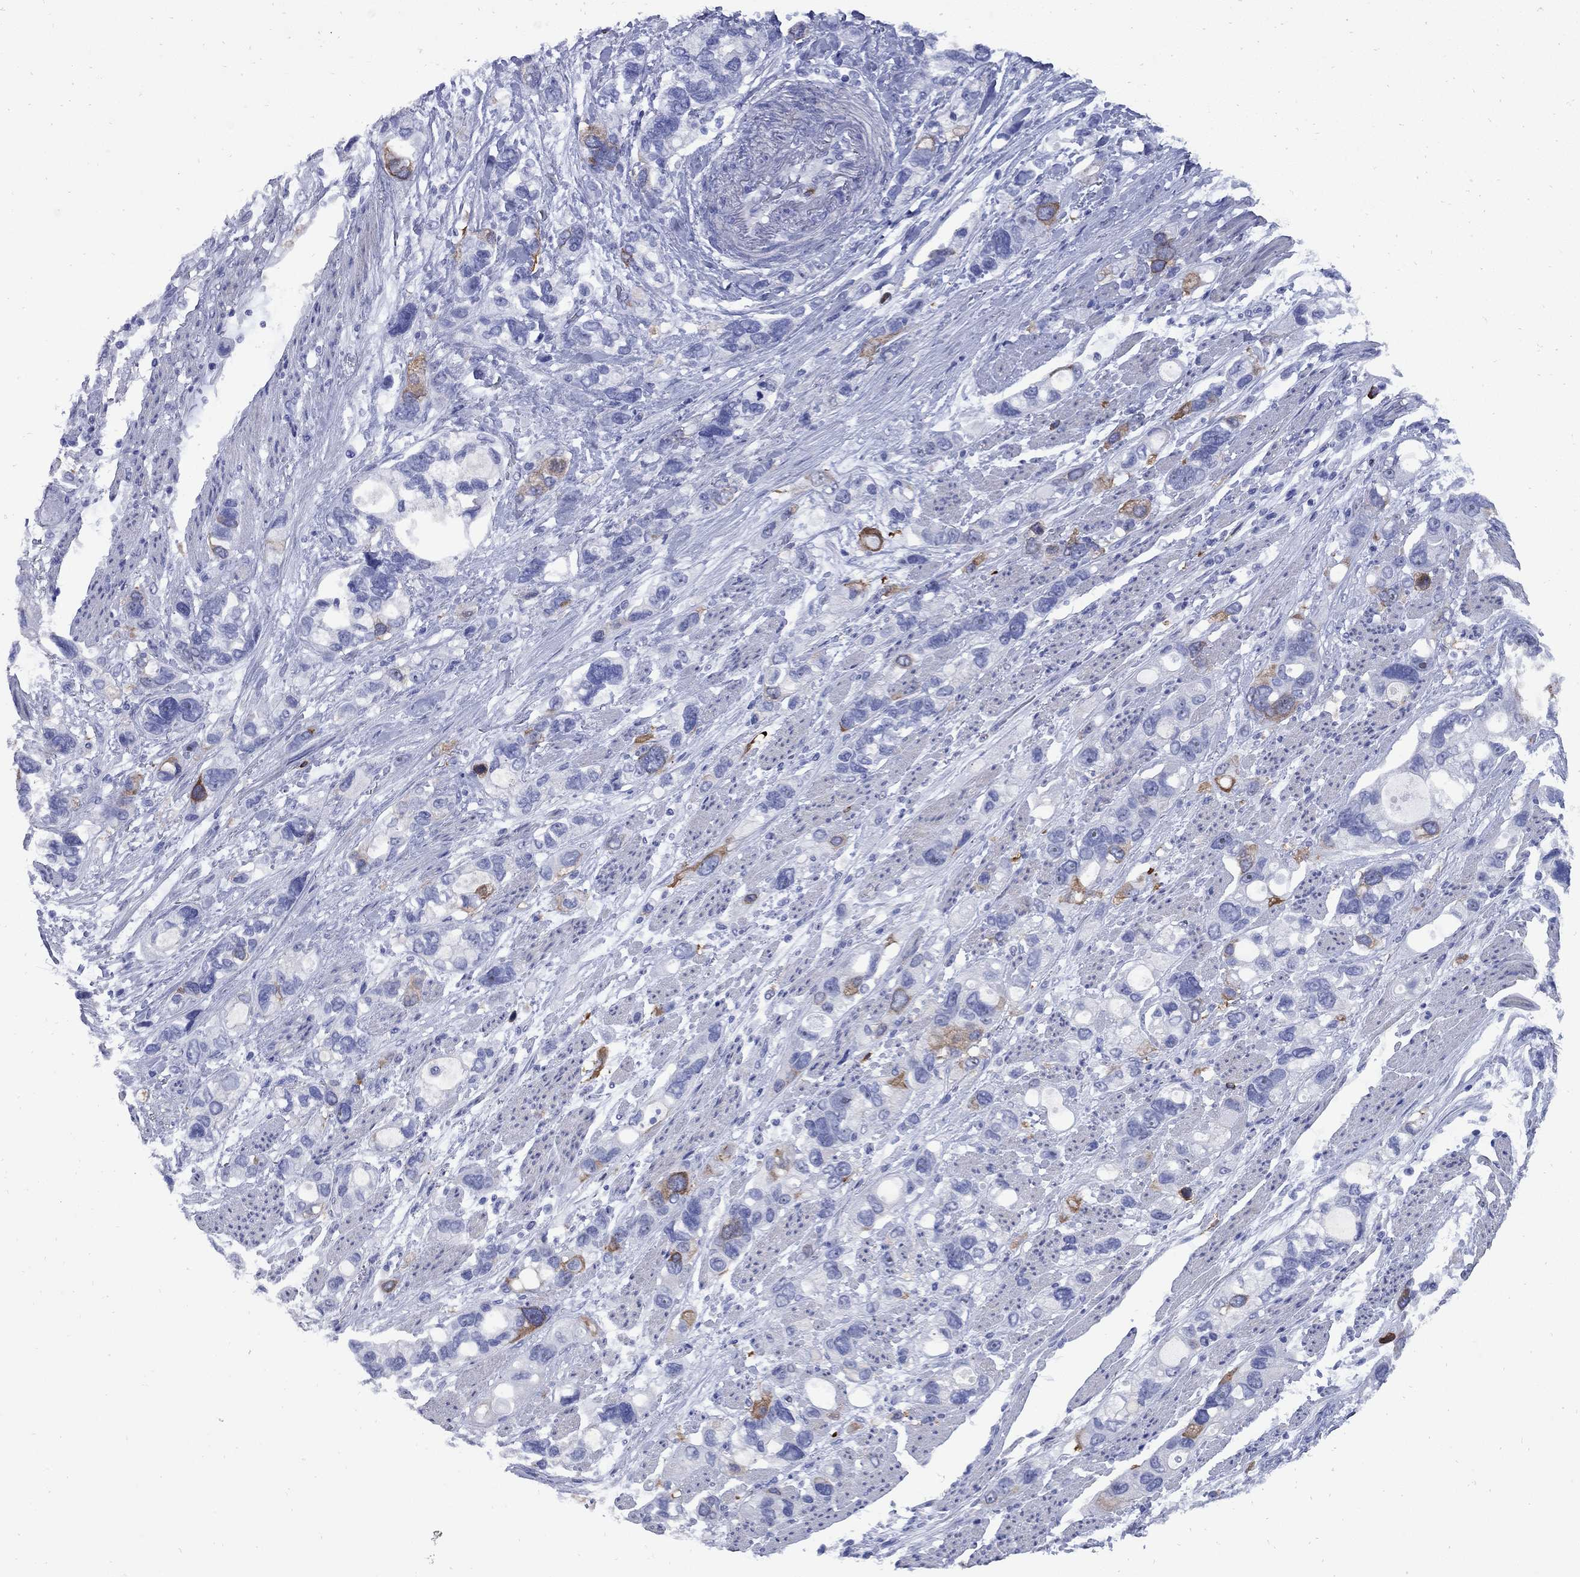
{"staining": {"intensity": "moderate", "quantity": "<25%", "location": "cytoplasmic/membranous"}, "tissue": "stomach cancer", "cell_type": "Tumor cells", "image_type": "cancer", "snomed": [{"axis": "morphology", "description": "Adenocarcinoma, NOS"}, {"axis": "topography", "description": "Stomach, upper"}], "caption": "Immunohistochemistry of human stomach cancer (adenocarcinoma) displays low levels of moderate cytoplasmic/membranous staining in approximately <25% of tumor cells.", "gene": "TACC3", "patient": {"sex": "female", "age": 81}}